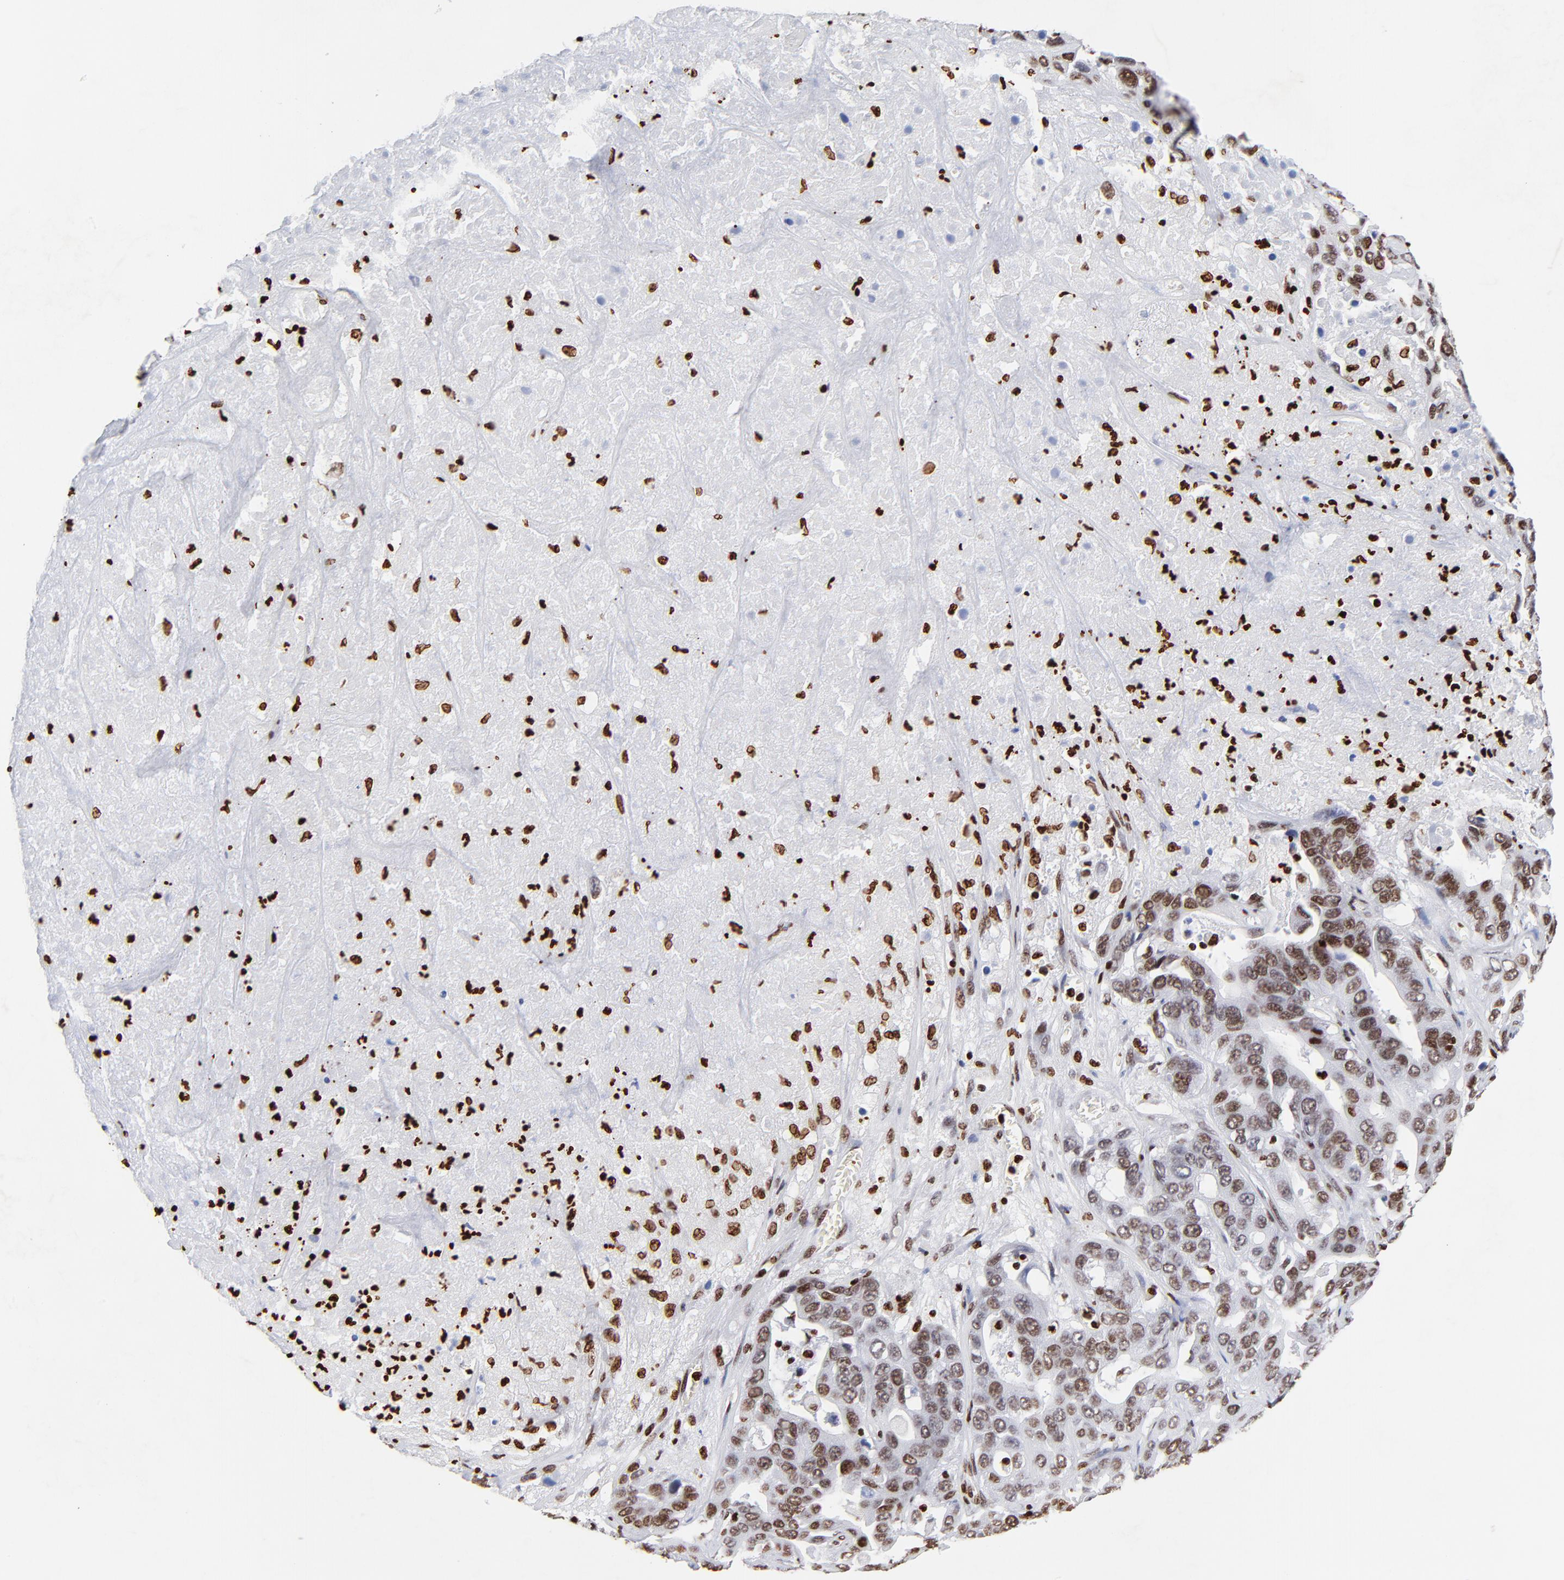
{"staining": {"intensity": "weak", "quantity": ">75%", "location": "nuclear"}, "tissue": "liver cancer", "cell_type": "Tumor cells", "image_type": "cancer", "snomed": [{"axis": "morphology", "description": "Cholangiocarcinoma"}, {"axis": "topography", "description": "Liver"}], "caption": "Tumor cells show weak nuclear expression in approximately >75% of cells in liver cholangiocarcinoma. The protein is stained brown, and the nuclei are stained in blue (DAB (3,3'-diaminobenzidine) IHC with brightfield microscopy, high magnification).", "gene": "FBH1", "patient": {"sex": "female", "age": 52}}